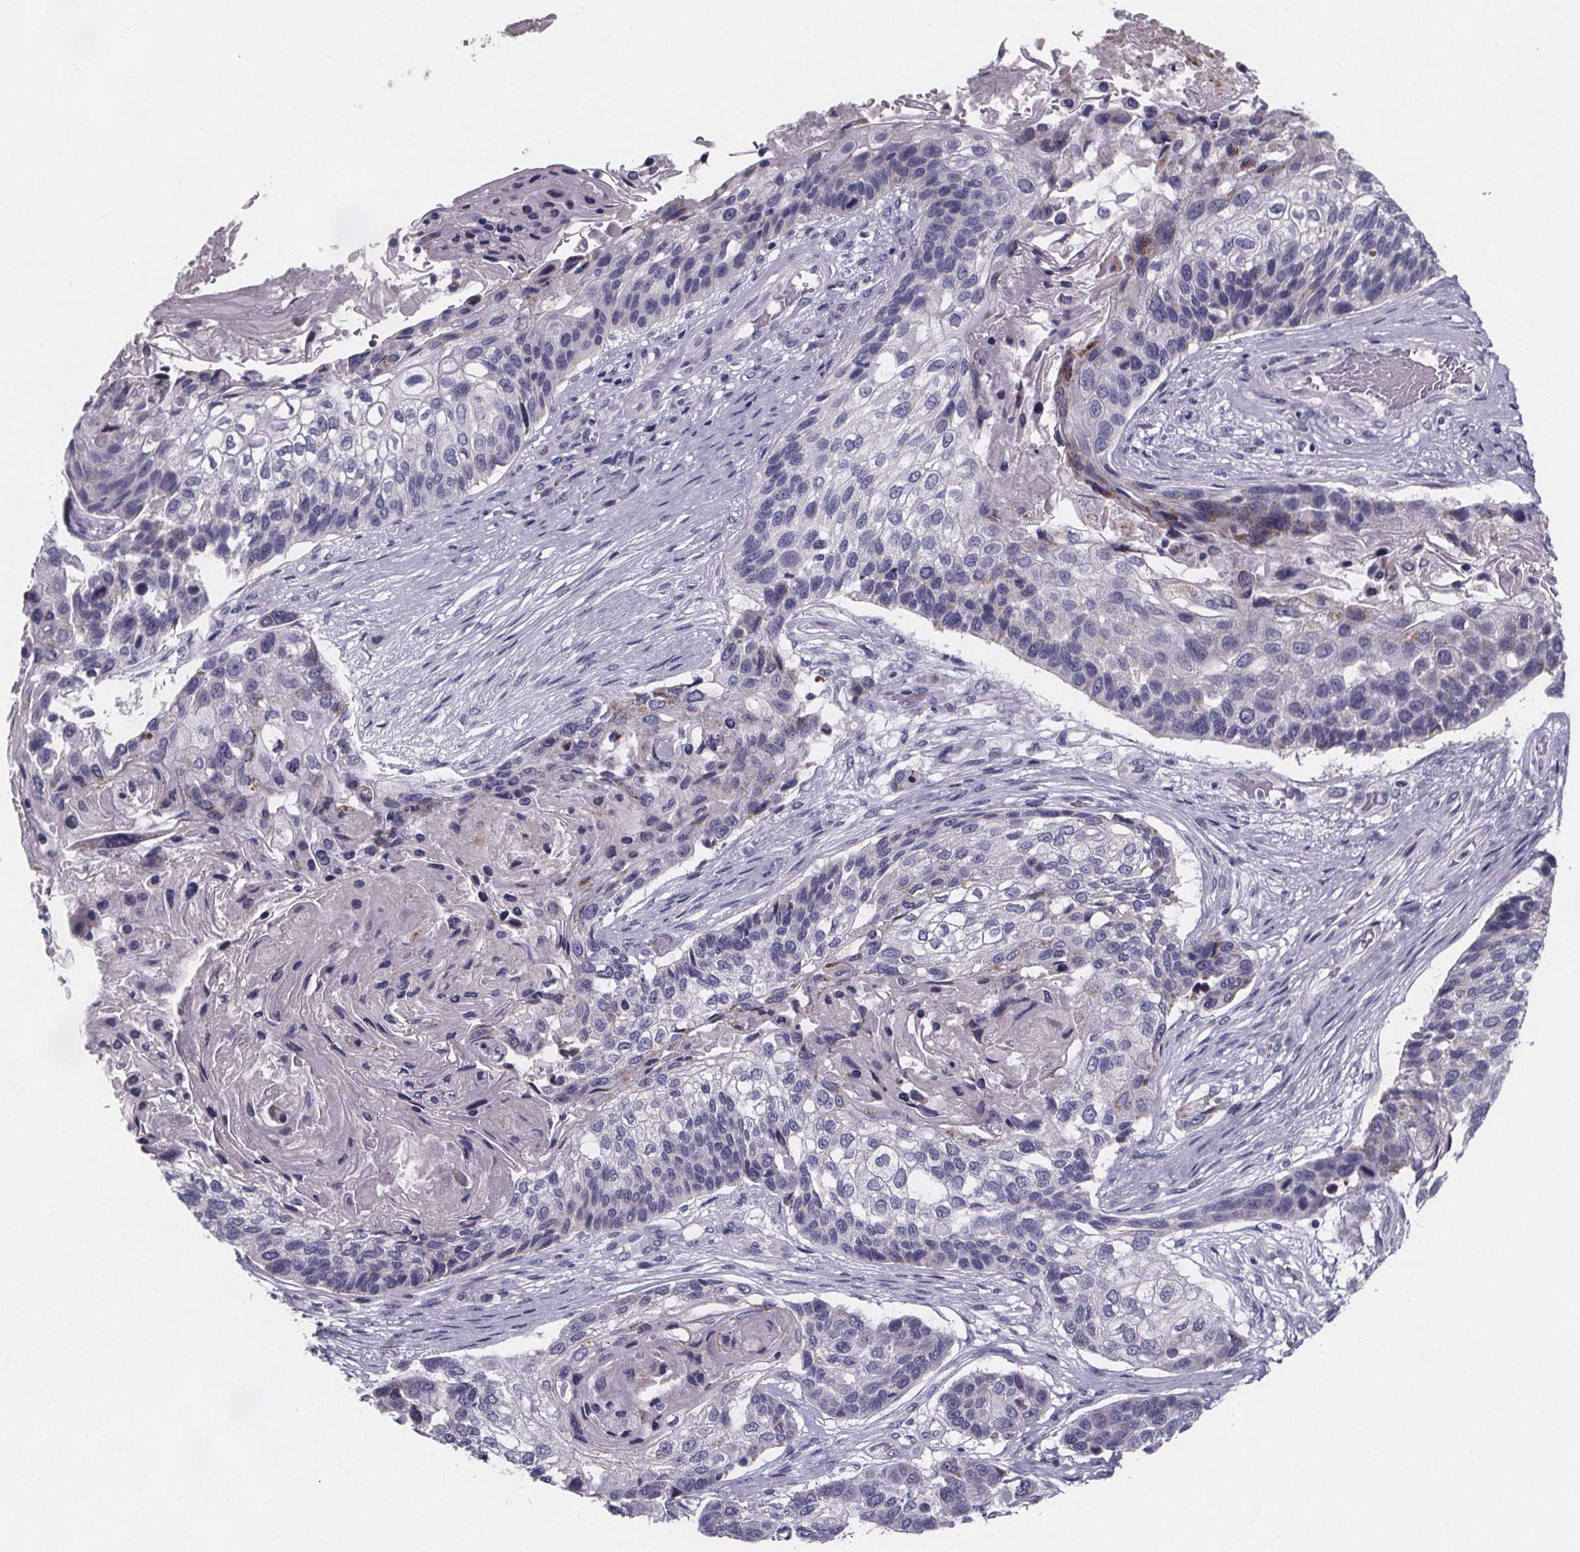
{"staining": {"intensity": "negative", "quantity": "none", "location": "none"}, "tissue": "lung cancer", "cell_type": "Tumor cells", "image_type": "cancer", "snomed": [{"axis": "morphology", "description": "Squamous cell carcinoma, NOS"}, {"axis": "topography", "description": "Lung"}], "caption": "DAB (3,3'-diaminobenzidine) immunohistochemical staining of human lung cancer (squamous cell carcinoma) demonstrates no significant staining in tumor cells.", "gene": "PAH", "patient": {"sex": "male", "age": 69}}